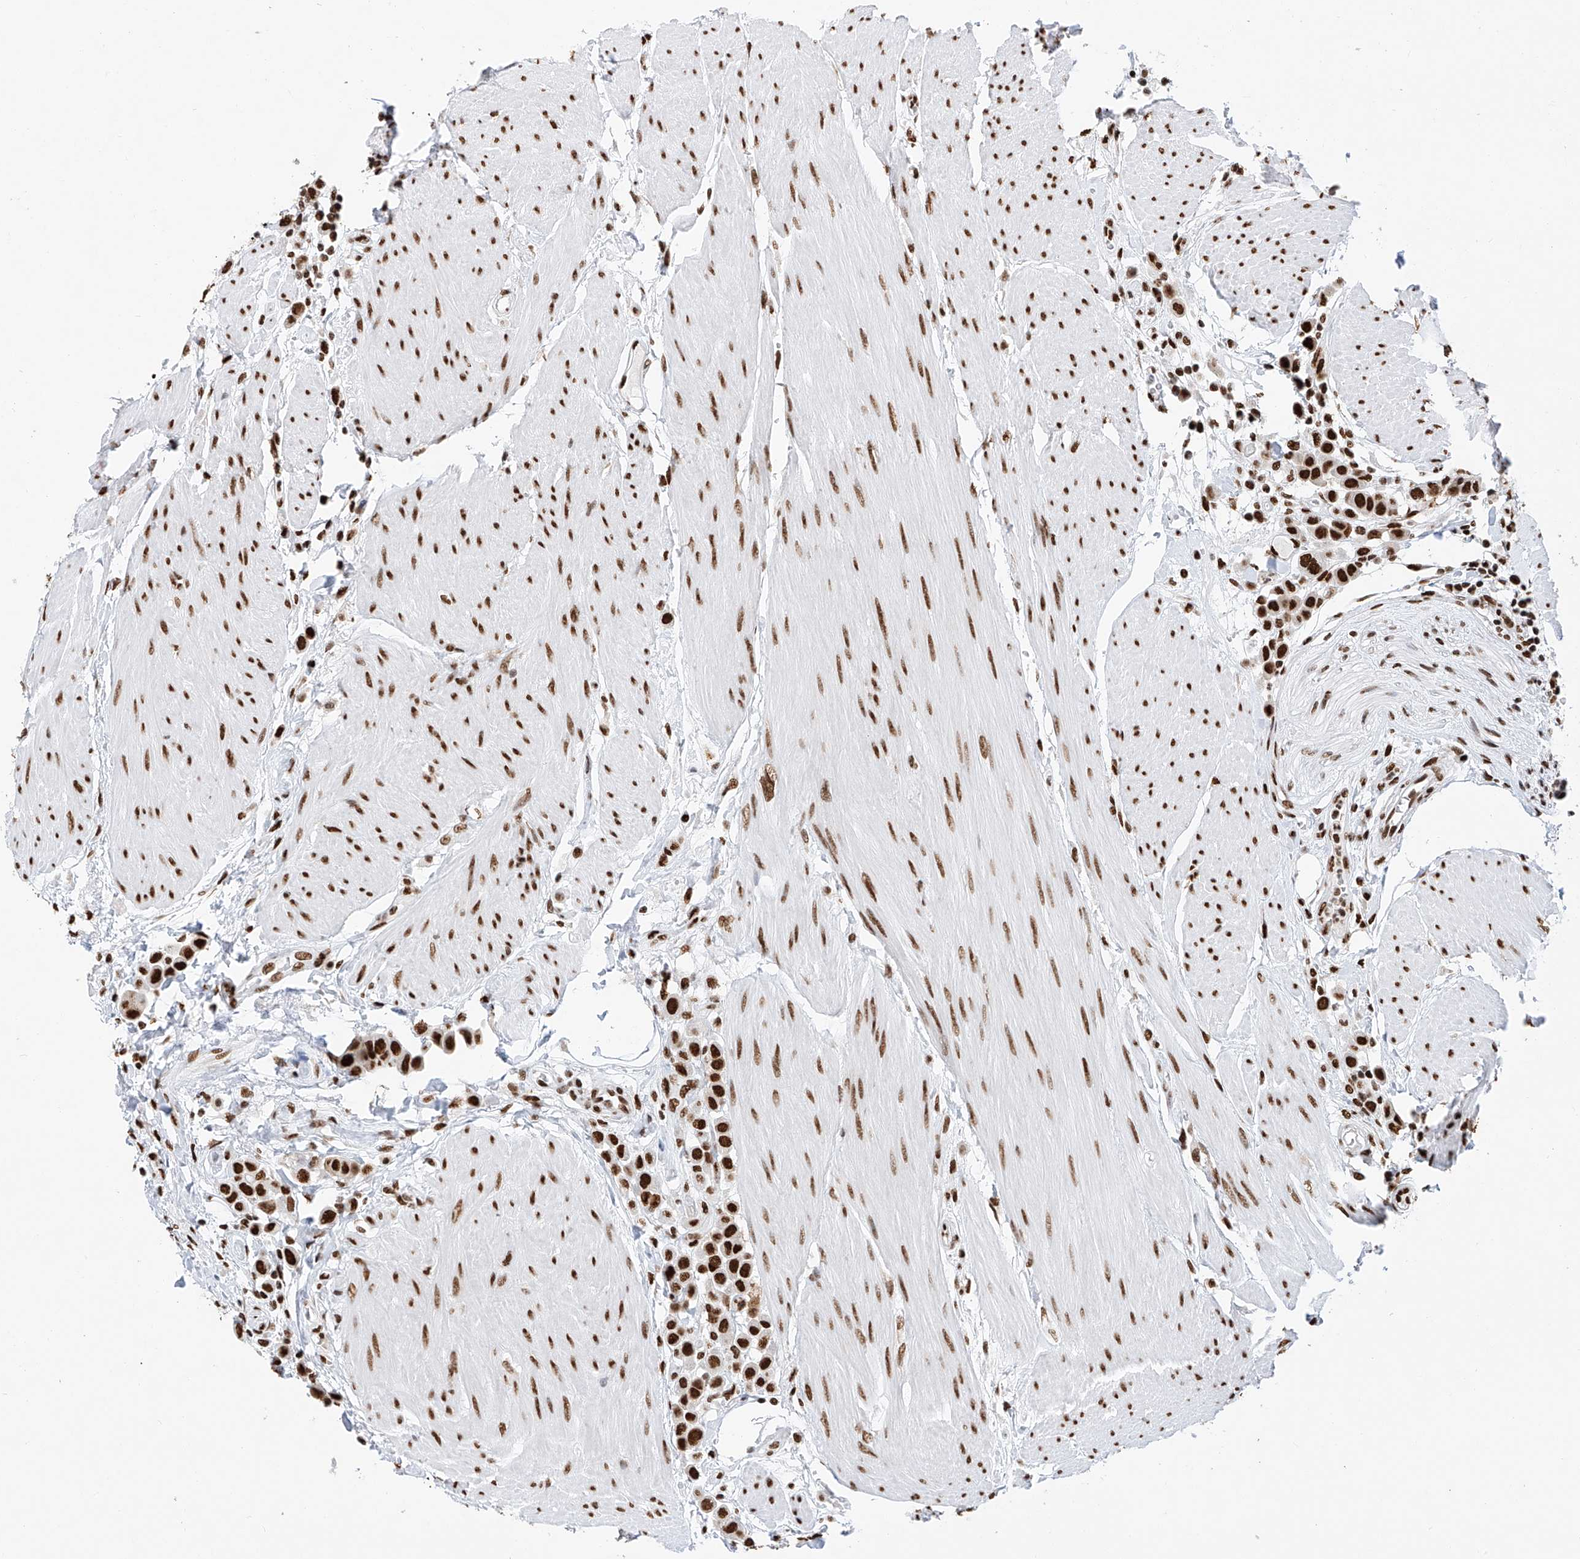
{"staining": {"intensity": "strong", "quantity": ">75%", "location": "nuclear"}, "tissue": "urothelial cancer", "cell_type": "Tumor cells", "image_type": "cancer", "snomed": [{"axis": "morphology", "description": "Urothelial carcinoma, High grade"}, {"axis": "topography", "description": "Urinary bladder"}], "caption": "Immunohistochemical staining of human high-grade urothelial carcinoma reveals strong nuclear protein positivity in about >75% of tumor cells. (IHC, brightfield microscopy, high magnification).", "gene": "SRSF6", "patient": {"sex": "male", "age": 50}}